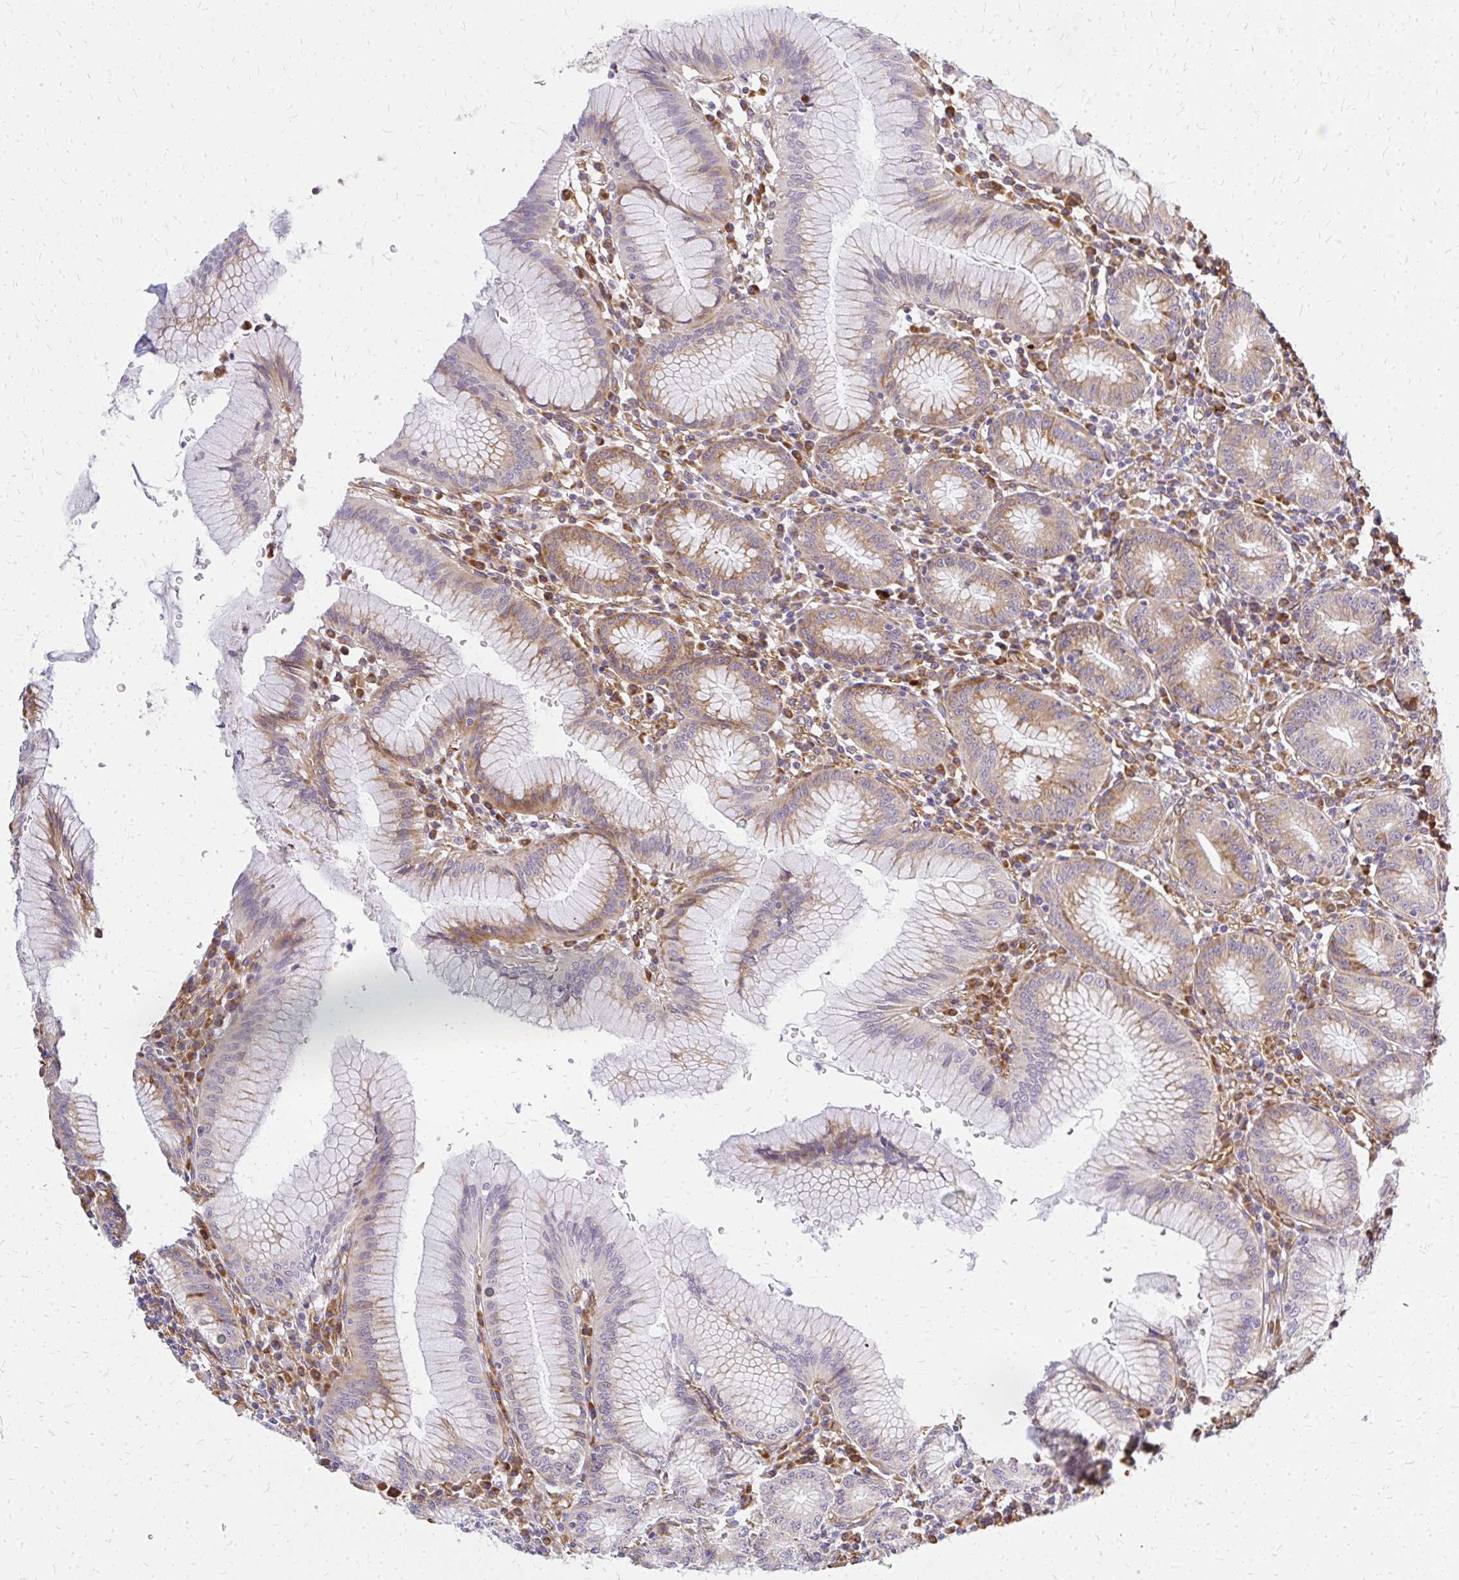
{"staining": {"intensity": "moderate", "quantity": "25%-75%", "location": "cytoplasmic/membranous"}, "tissue": "stomach", "cell_type": "Glandular cells", "image_type": "normal", "snomed": [{"axis": "morphology", "description": "Normal tissue, NOS"}, {"axis": "topography", "description": "Stomach"}], "caption": "Glandular cells reveal medium levels of moderate cytoplasmic/membranous staining in approximately 25%-75% of cells in unremarkable human stomach. (DAB IHC, brown staining for protein, blue staining for nuclei).", "gene": "ENSG00000258472", "patient": {"sex": "male", "age": 55}}